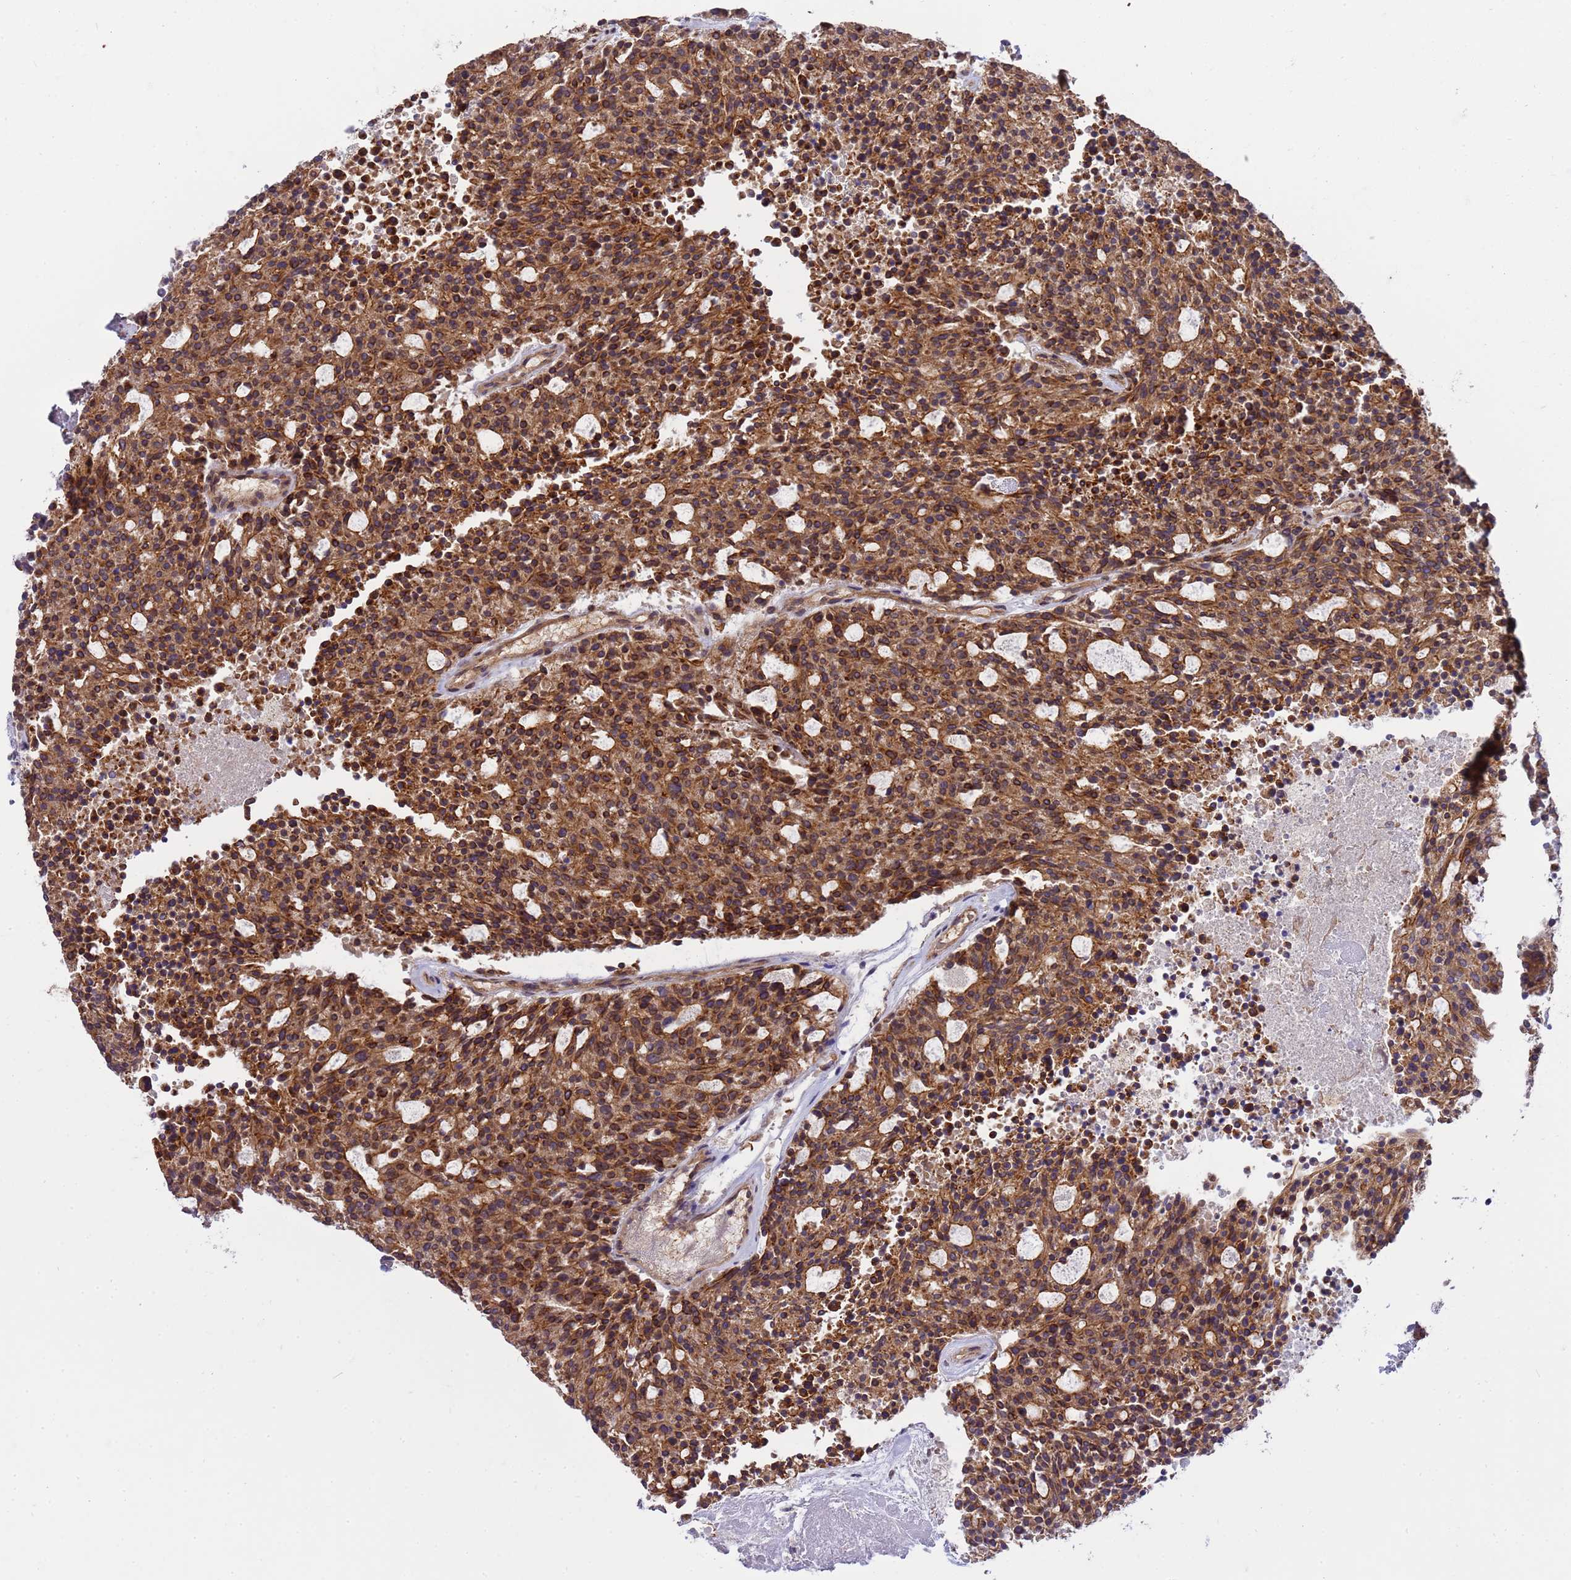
{"staining": {"intensity": "moderate", "quantity": ">75%", "location": "cytoplasmic/membranous"}, "tissue": "carcinoid", "cell_type": "Tumor cells", "image_type": "cancer", "snomed": [{"axis": "morphology", "description": "Carcinoid, malignant, NOS"}, {"axis": "topography", "description": "Pancreas"}], "caption": "Tumor cells exhibit medium levels of moderate cytoplasmic/membranous expression in about >75% of cells in carcinoid (malignant).", "gene": "SMCO3", "patient": {"sex": "female", "age": 54}}